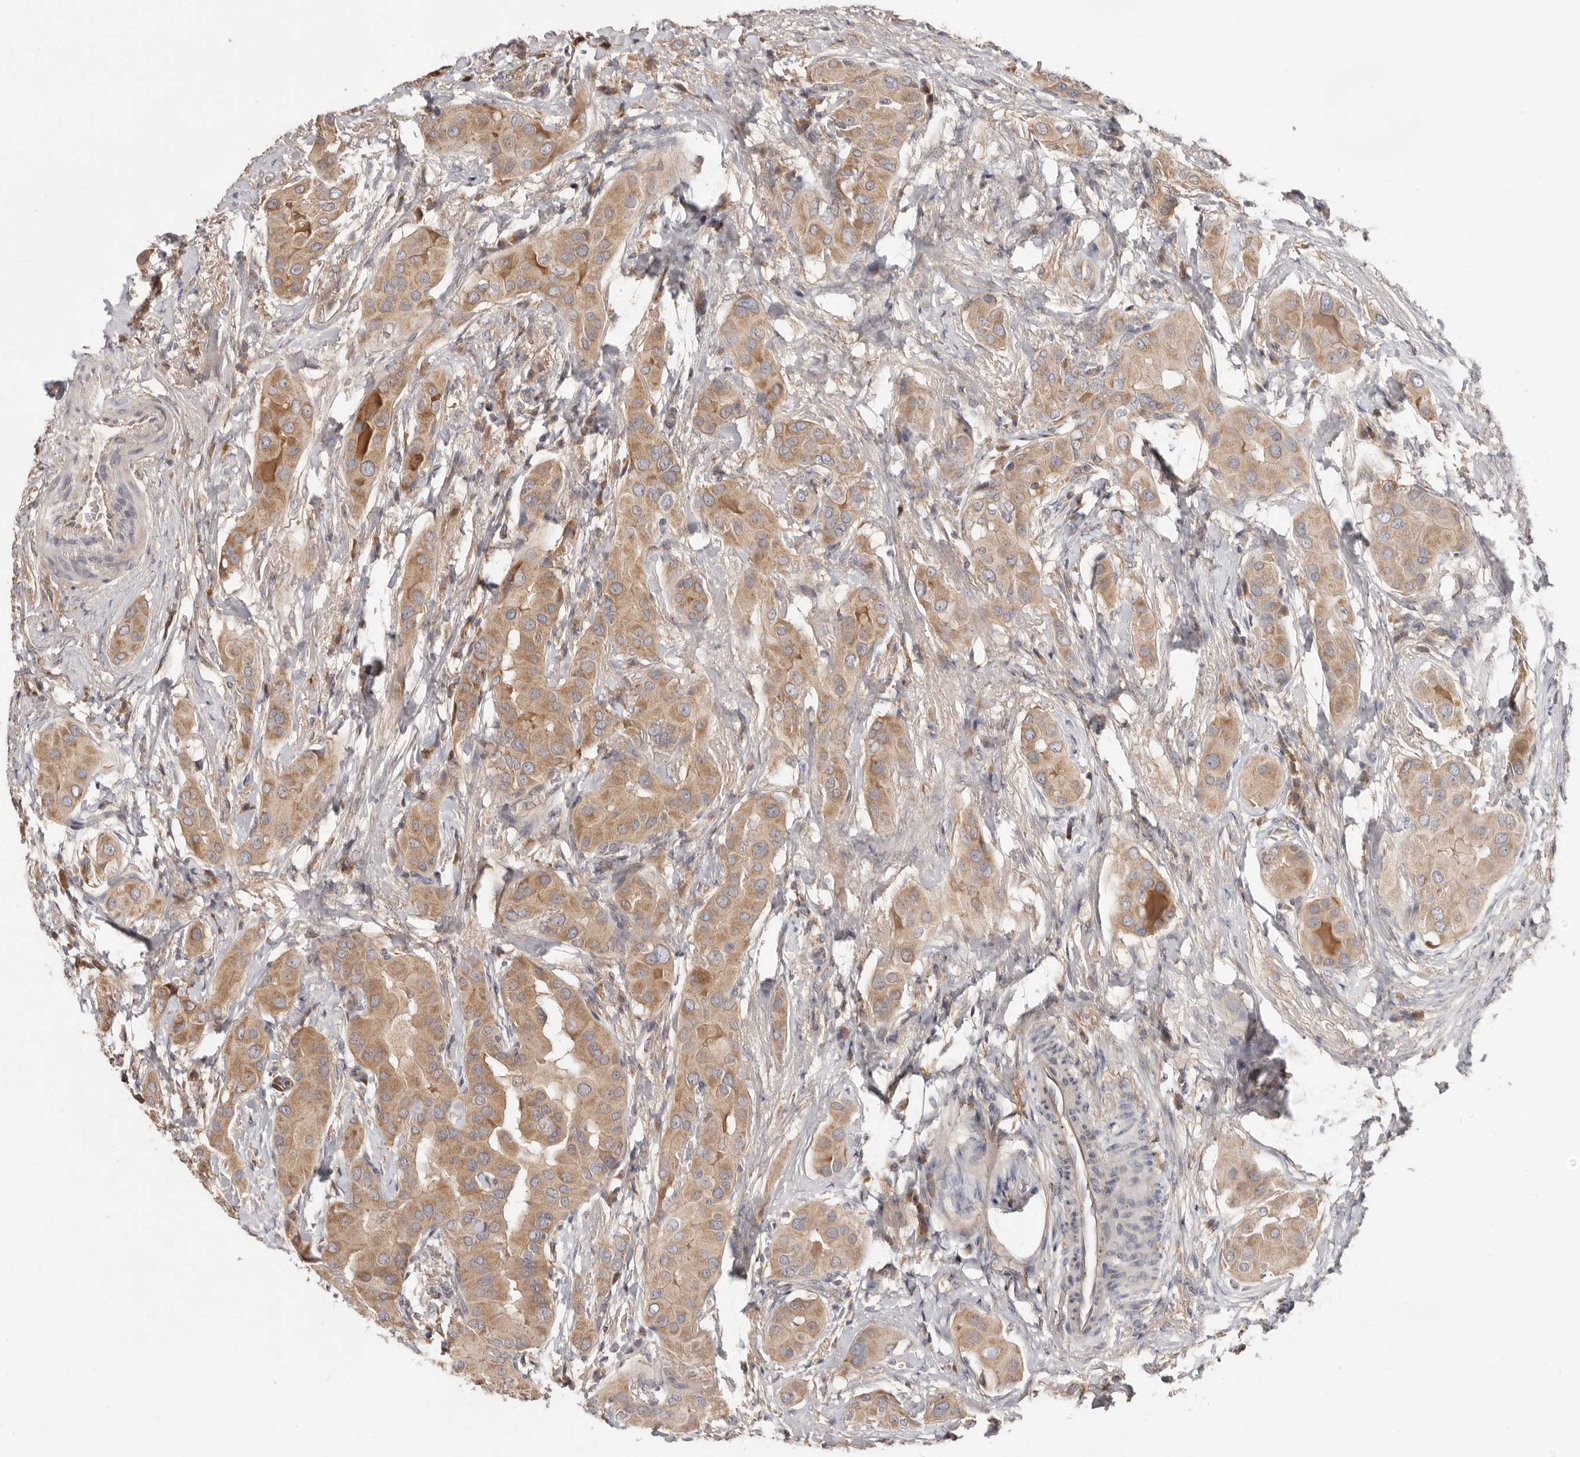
{"staining": {"intensity": "moderate", "quantity": ">75%", "location": "cytoplasmic/membranous"}, "tissue": "thyroid cancer", "cell_type": "Tumor cells", "image_type": "cancer", "snomed": [{"axis": "morphology", "description": "Papillary adenocarcinoma, NOS"}, {"axis": "topography", "description": "Thyroid gland"}], "caption": "Approximately >75% of tumor cells in human thyroid cancer (papillary adenocarcinoma) display moderate cytoplasmic/membranous protein positivity as visualized by brown immunohistochemical staining.", "gene": "LRP6", "patient": {"sex": "male", "age": 33}}